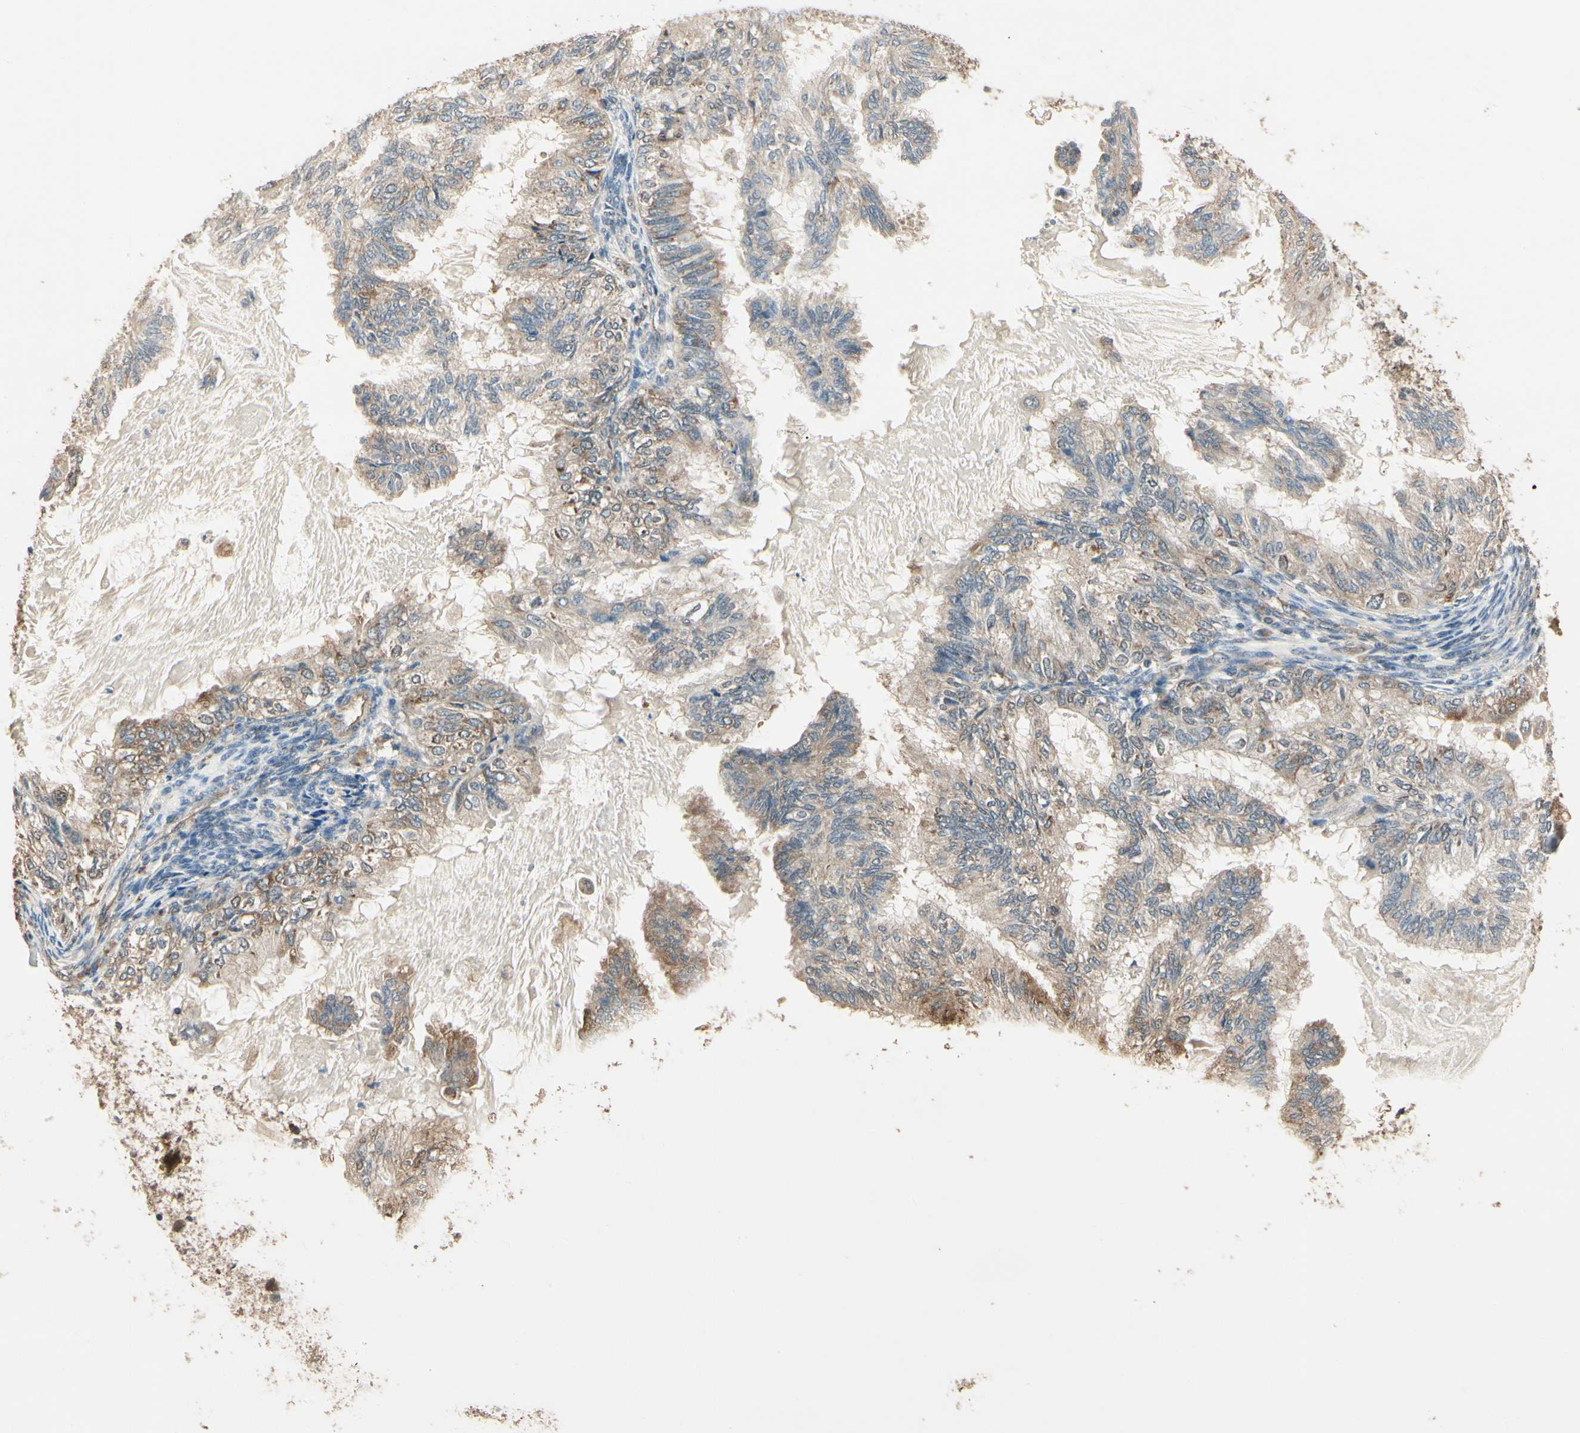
{"staining": {"intensity": "moderate", "quantity": ">75%", "location": "cytoplasmic/membranous"}, "tissue": "cervical cancer", "cell_type": "Tumor cells", "image_type": "cancer", "snomed": [{"axis": "morphology", "description": "Normal tissue, NOS"}, {"axis": "morphology", "description": "Adenocarcinoma, NOS"}, {"axis": "topography", "description": "Cervix"}, {"axis": "topography", "description": "Endometrium"}], "caption": "Immunohistochemical staining of human adenocarcinoma (cervical) reveals medium levels of moderate cytoplasmic/membranous protein staining in about >75% of tumor cells.", "gene": "CCT7", "patient": {"sex": "female", "age": 86}}